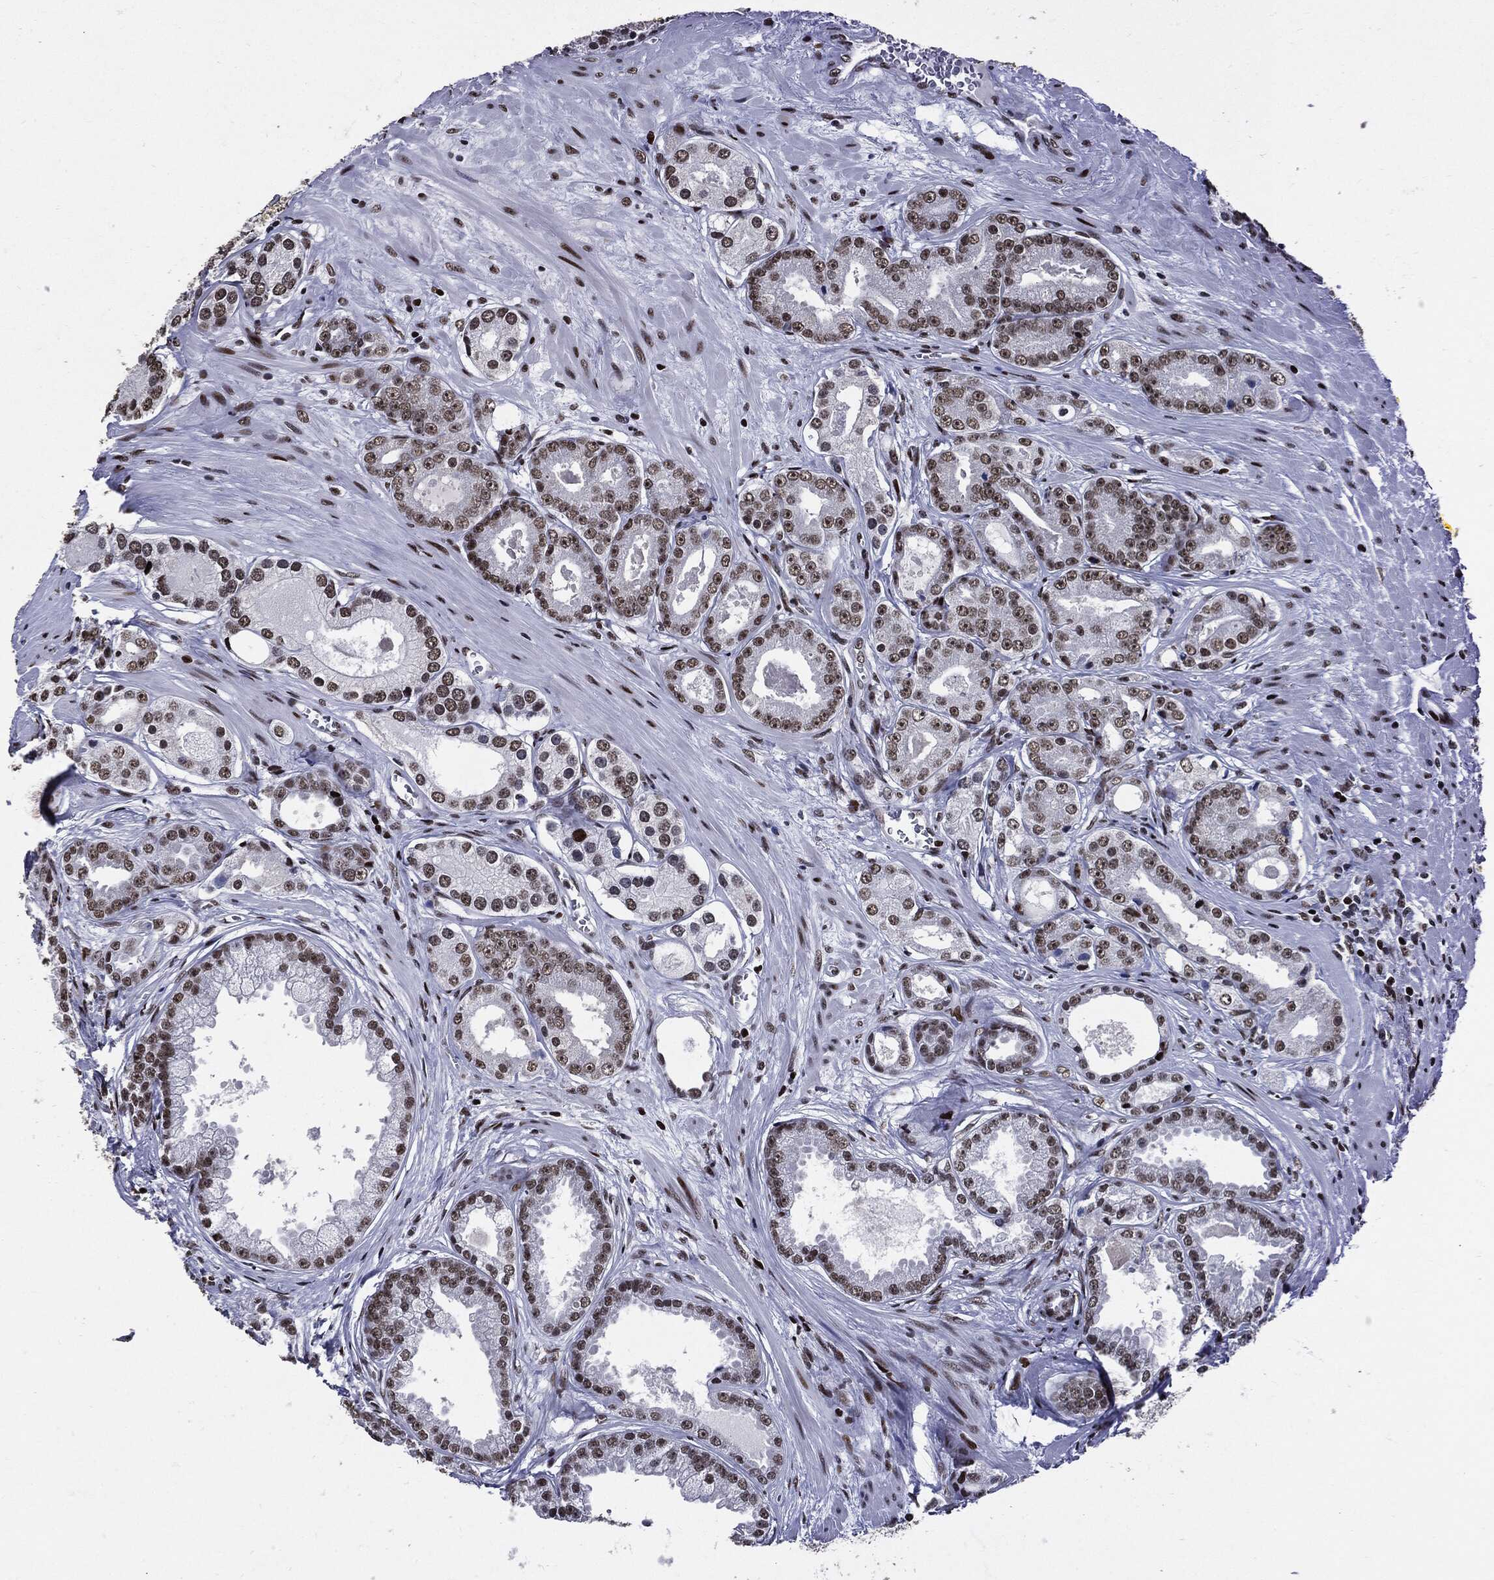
{"staining": {"intensity": "moderate", "quantity": ">75%", "location": "nuclear"}, "tissue": "prostate cancer", "cell_type": "Tumor cells", "image_type": "cancer", "snomed": [{"axis": "morphology", "description": "Adenocarcinoma, NOS"}, {"axis": "topography", "description": "Prostate"}], "caption": "Protein staining by immunohistochemistry (IHC) shows moderate nuclear positivity in about >75% of tumor cells in prostate adenocarcinoma.", "gene": "ZFP91", "patient": {"sex": "male", "age": 61}}